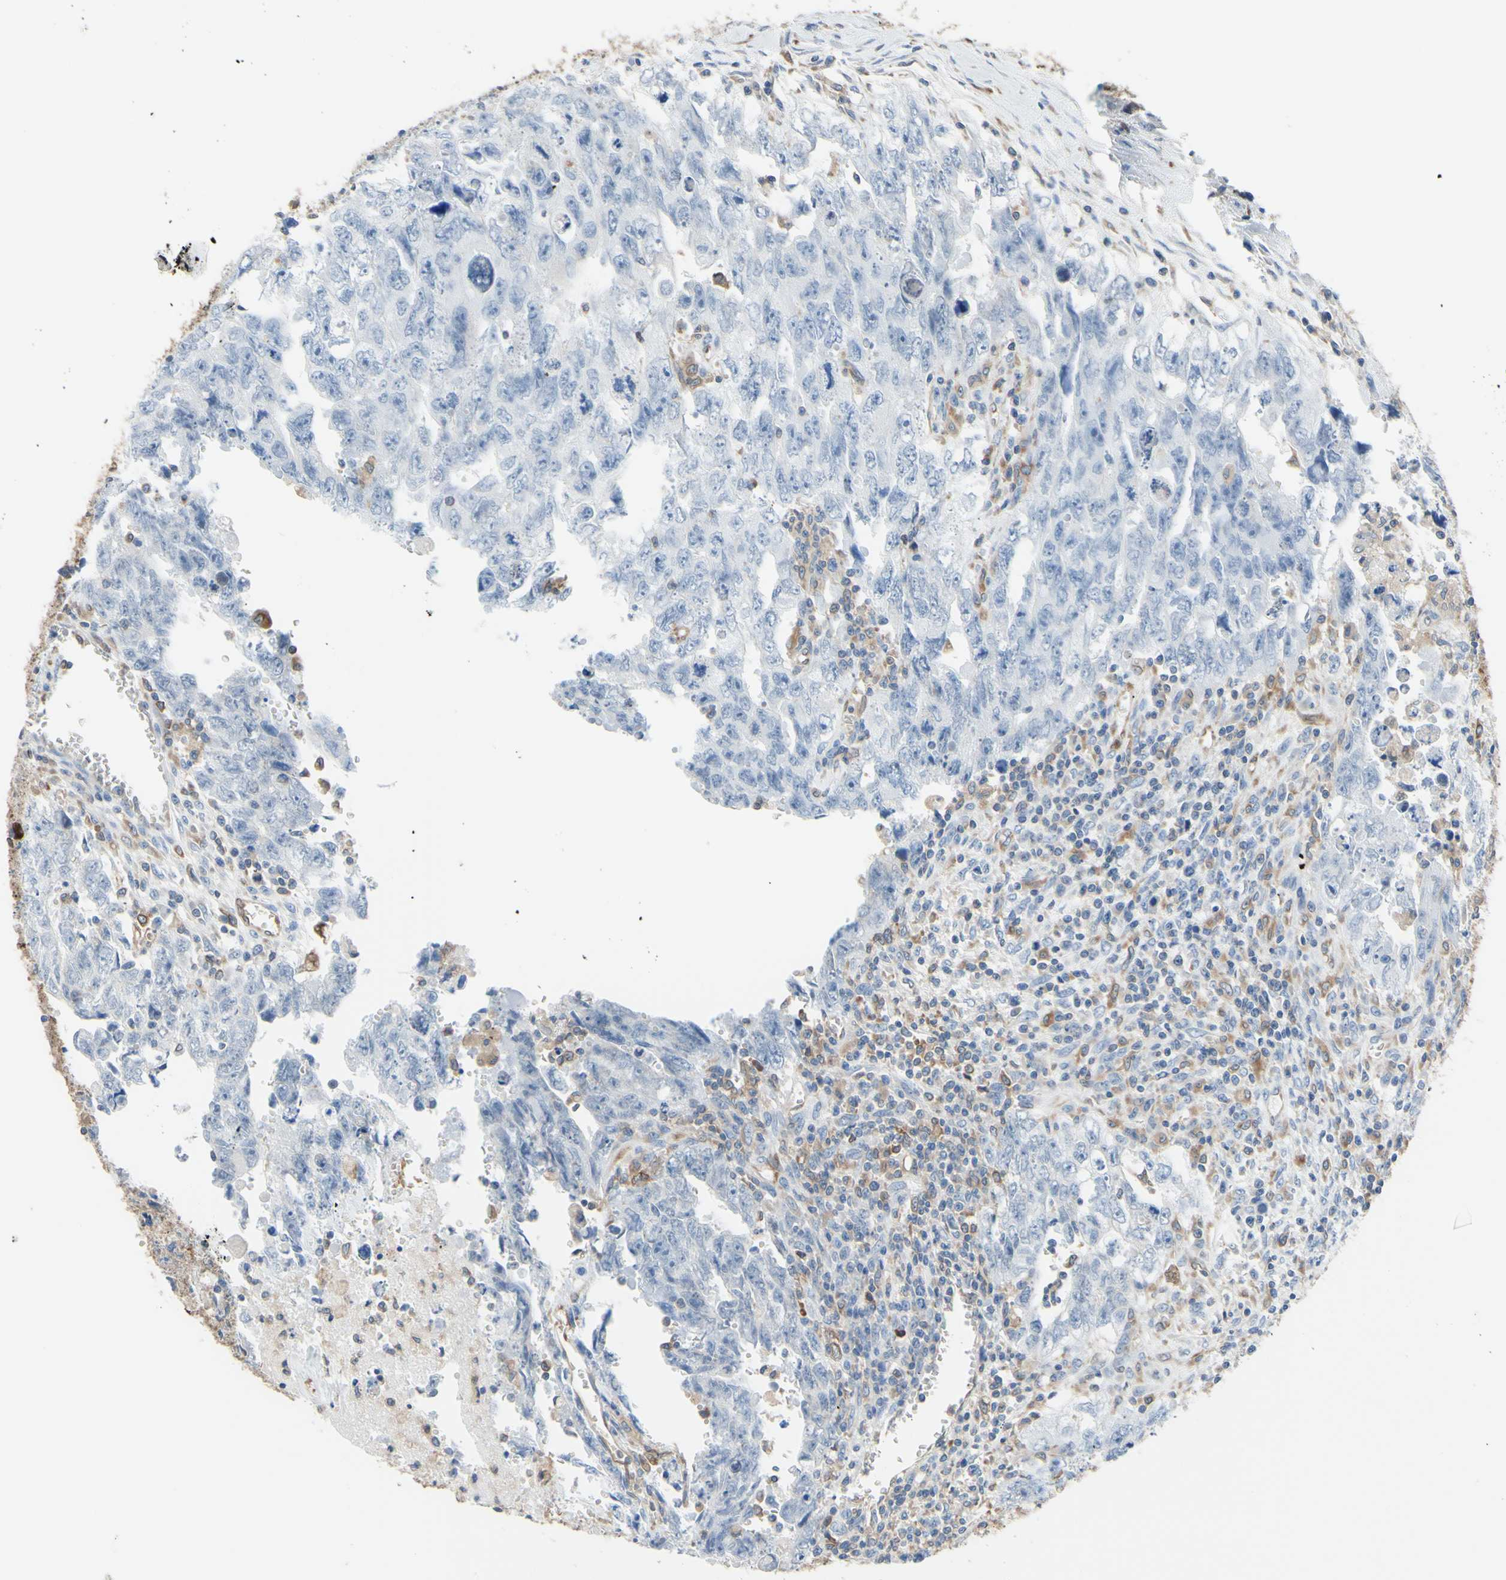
{"staining": {"intensity": "negative", "quantity": "none", "location": "none"}, "tissue": "testis cancer", "cell_type": "Tumor cells", "image_type": "cancer", "snomed": [{"axis": "morphology", "description": "Carcinoma, Embryonal, NOS"}, {"axis": "topography", "description": "Testis"}], "caption": "Testis cancer (embryonal carcinoma) was stained to show a protein in brown. There is no significant staining in tumor cells.", "gene": "MGST2", "patient": {"sex": "male", "age": 28}}